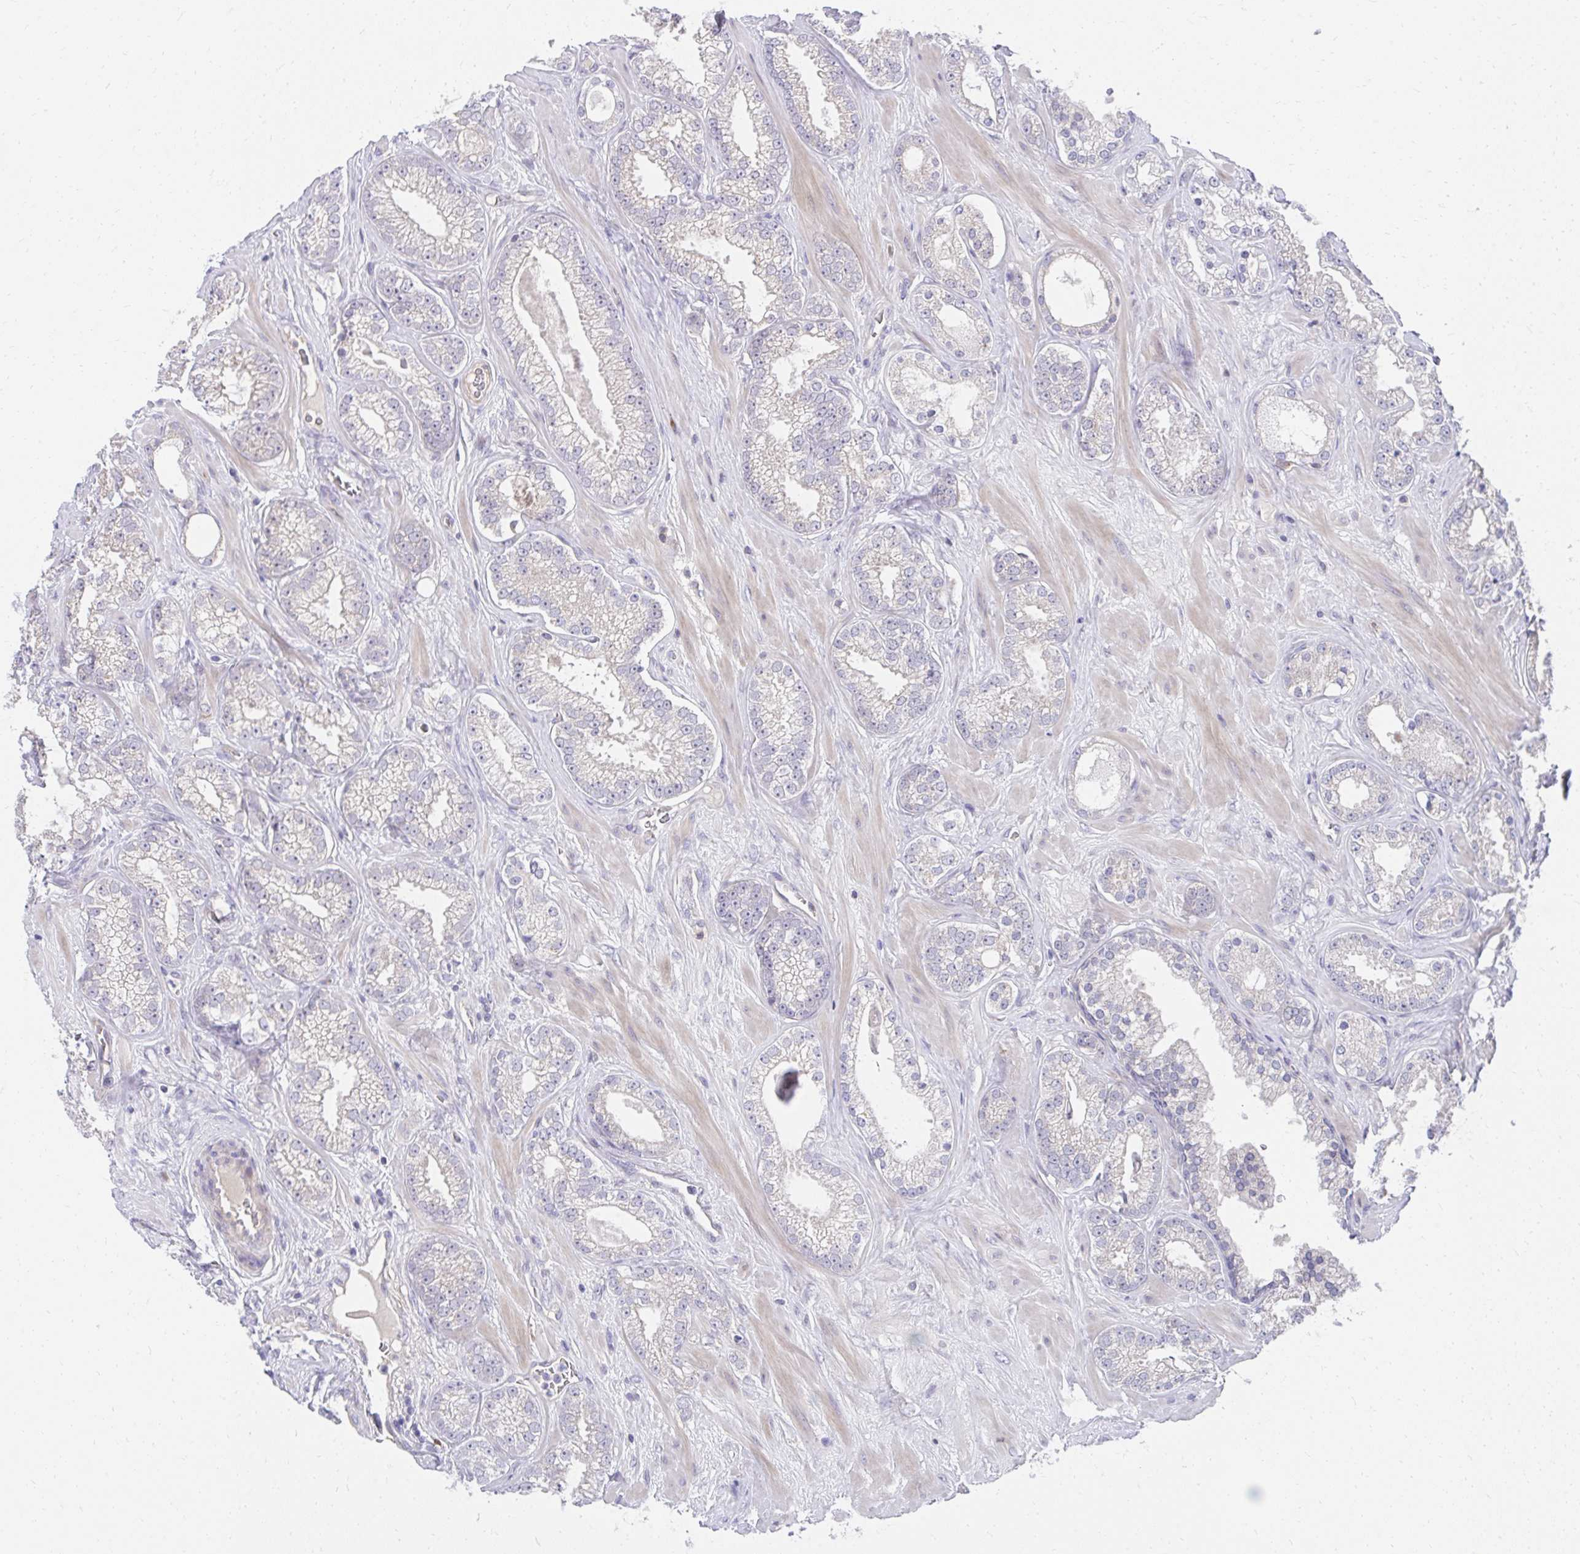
{"staining": {"intensity": "negative", "quantity": "none", "location": "none"}, "tissue": "prostate cancer", "cell_type": "Tumor cells", "image_type": "cancer", "snomed": [{"axis": "morphology", "description": "Adenocarcinoma, High grade"}, {"axis": "topography", "description": "Prostate"}], "caption": "Prostate high-grade adenocarcinoma stained for a protein using immunohistochemistry (IHC) demonstrates no positivity tumor cells.", "gene": "SLAMF7", "patient": {"sex": "male", "age": 66}}